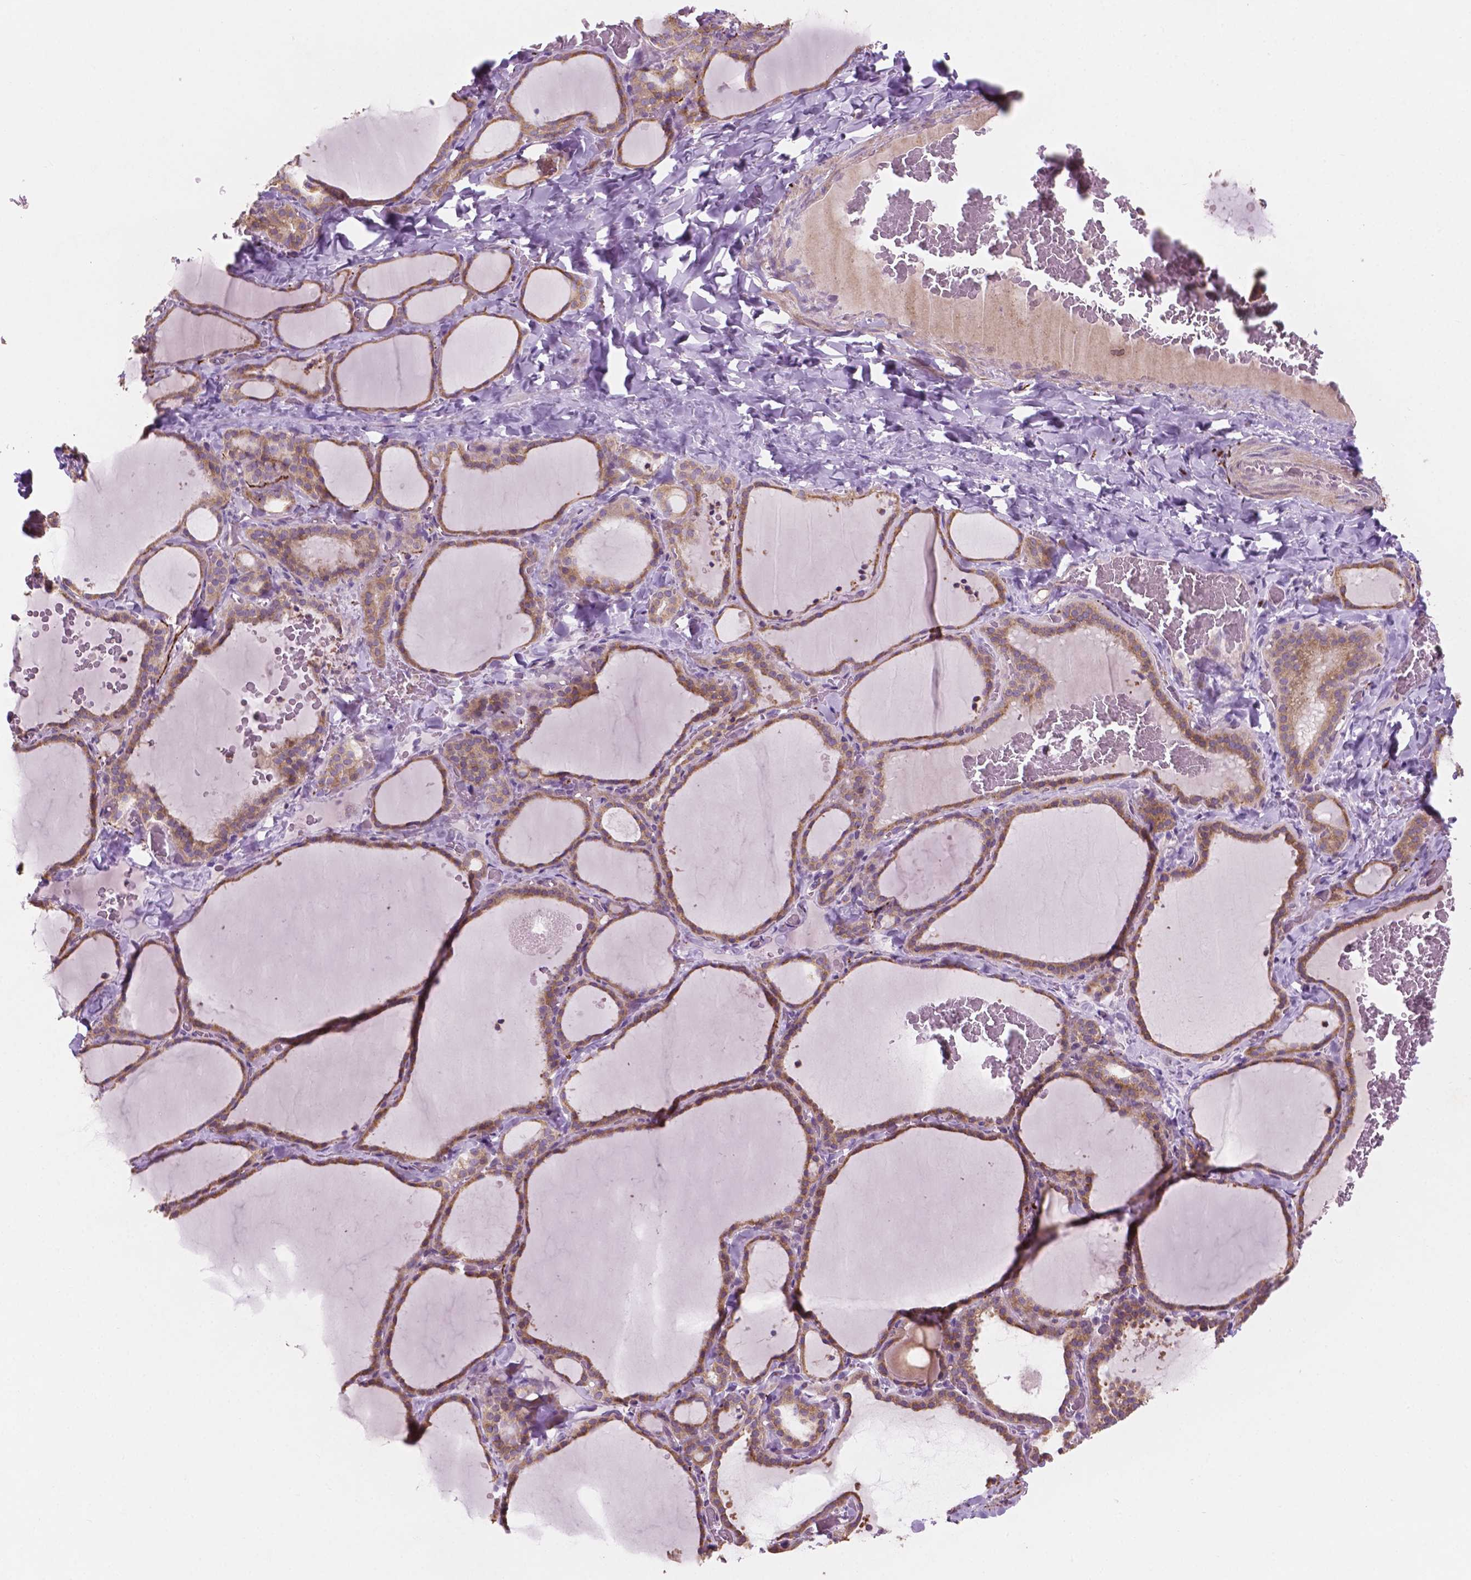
{"staining": {"intensity": "moderate", "quantity": ">75%", "location": "cytoplasmic/membranous"}, "tissue": "thyroid gland", "cell_type": "Glandular cells", "image_type": "normal", "snomed": [{"axis": "morphology", "description": "Normal tissue, NOS"}, {"axis": "topography", "description": "Thyroid gland"}], "caption": "Immunohistochemical staining of benign thyroid gland demonstrates moderate cytoplasmic/membranous protein positivity in approximately >75% of glandular cells. (Brightfield microscopy of DAB IHC at high magnification).", "gene": "LRP1B", "patient": {"sex": "female", "age": 22}}